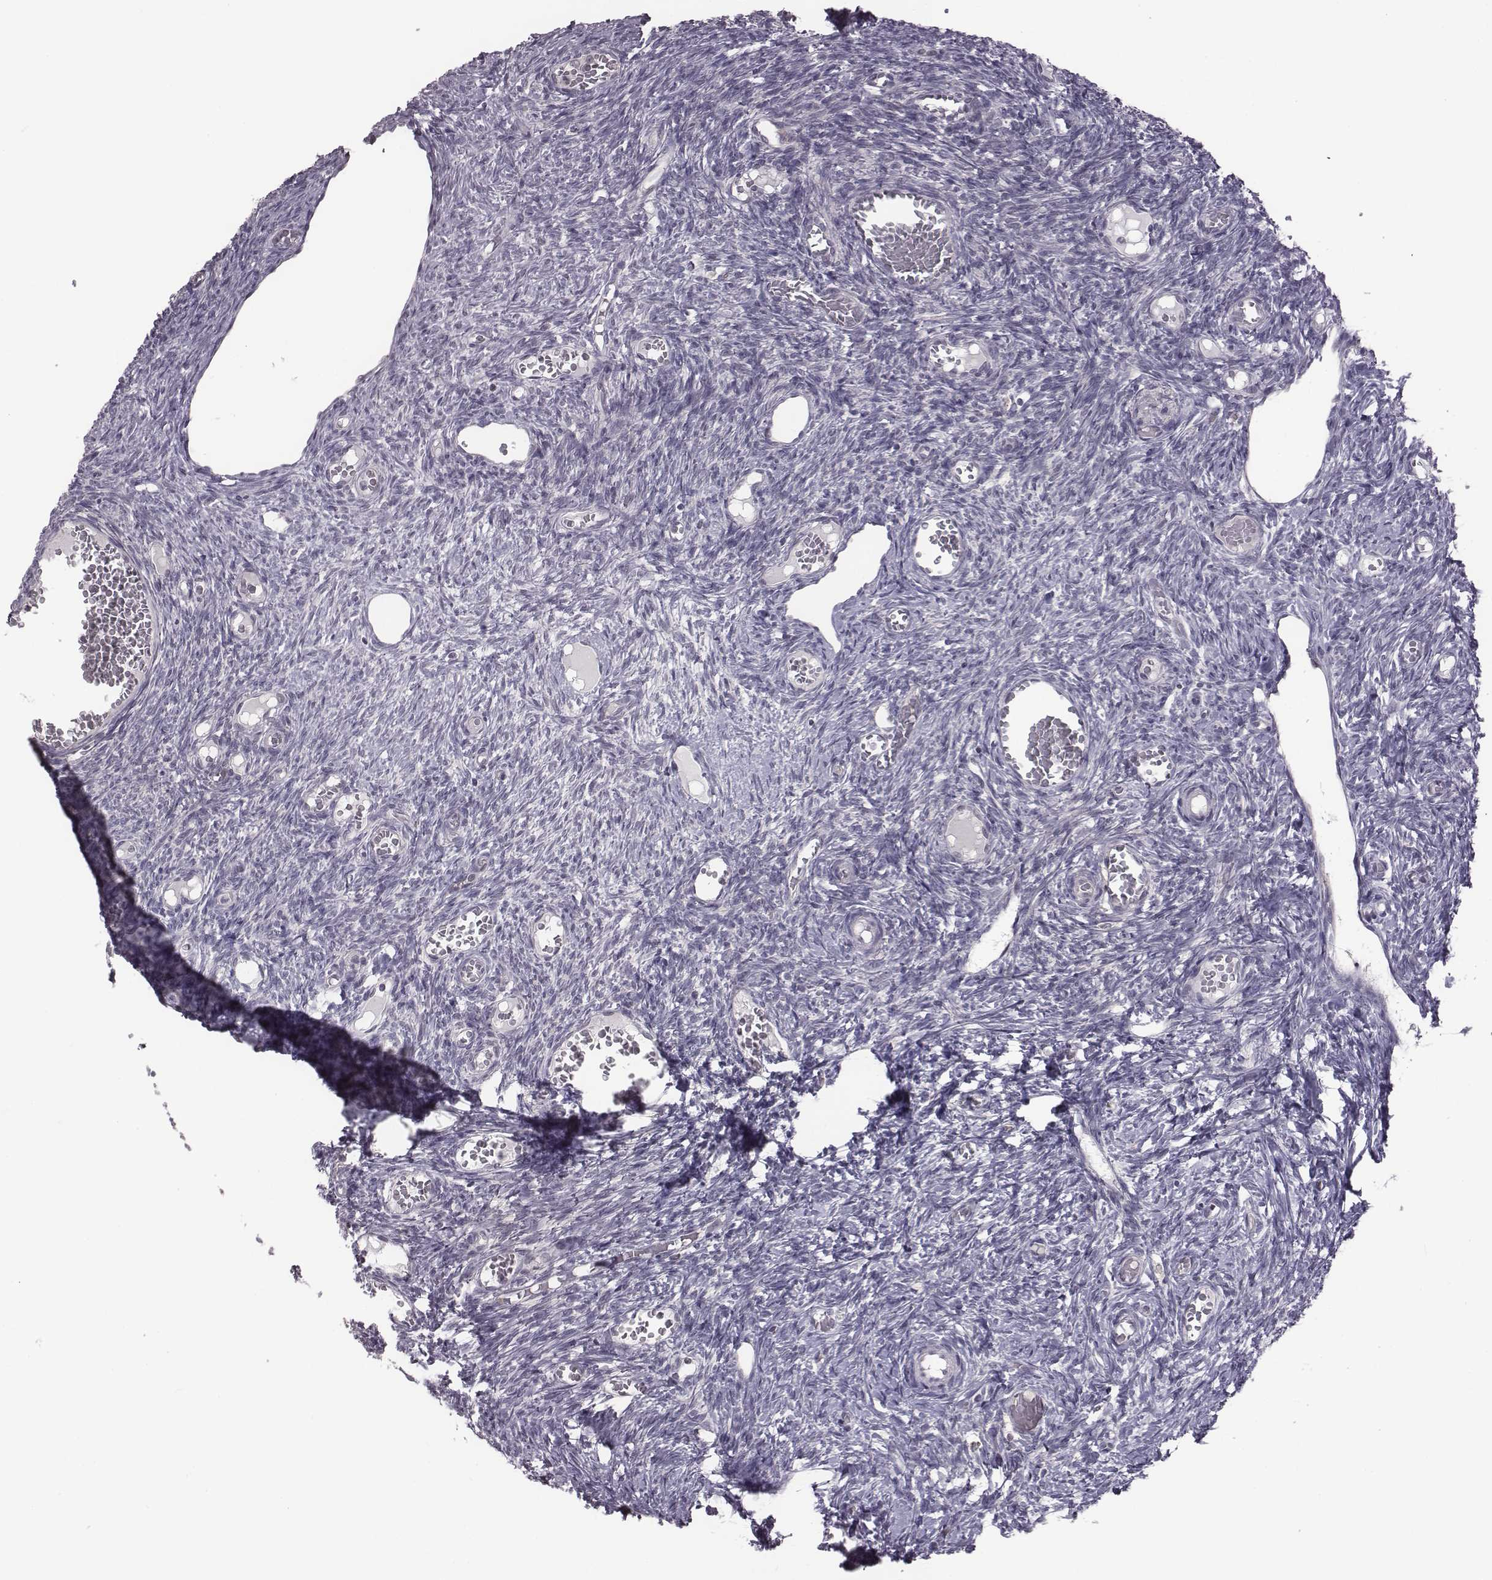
{"staining": {"intensity": "negative", "quantity": "none", "location": "none"}, "tissue": "ovary", "cell_type": "Ovarian stroma cells", "image_type": "normal", "snomed": [{"axis": "morphology", "description": "Normal tissue, NOS"}, {"axis": "topography", "description": "Ovary"}], "caption": "Immunohistochemical staining of unremarkable human ovary shows no significant staining in ovarian stroma cells.", "gene": "BICDL1", "patient": {"sex": "female", "age": 39}}